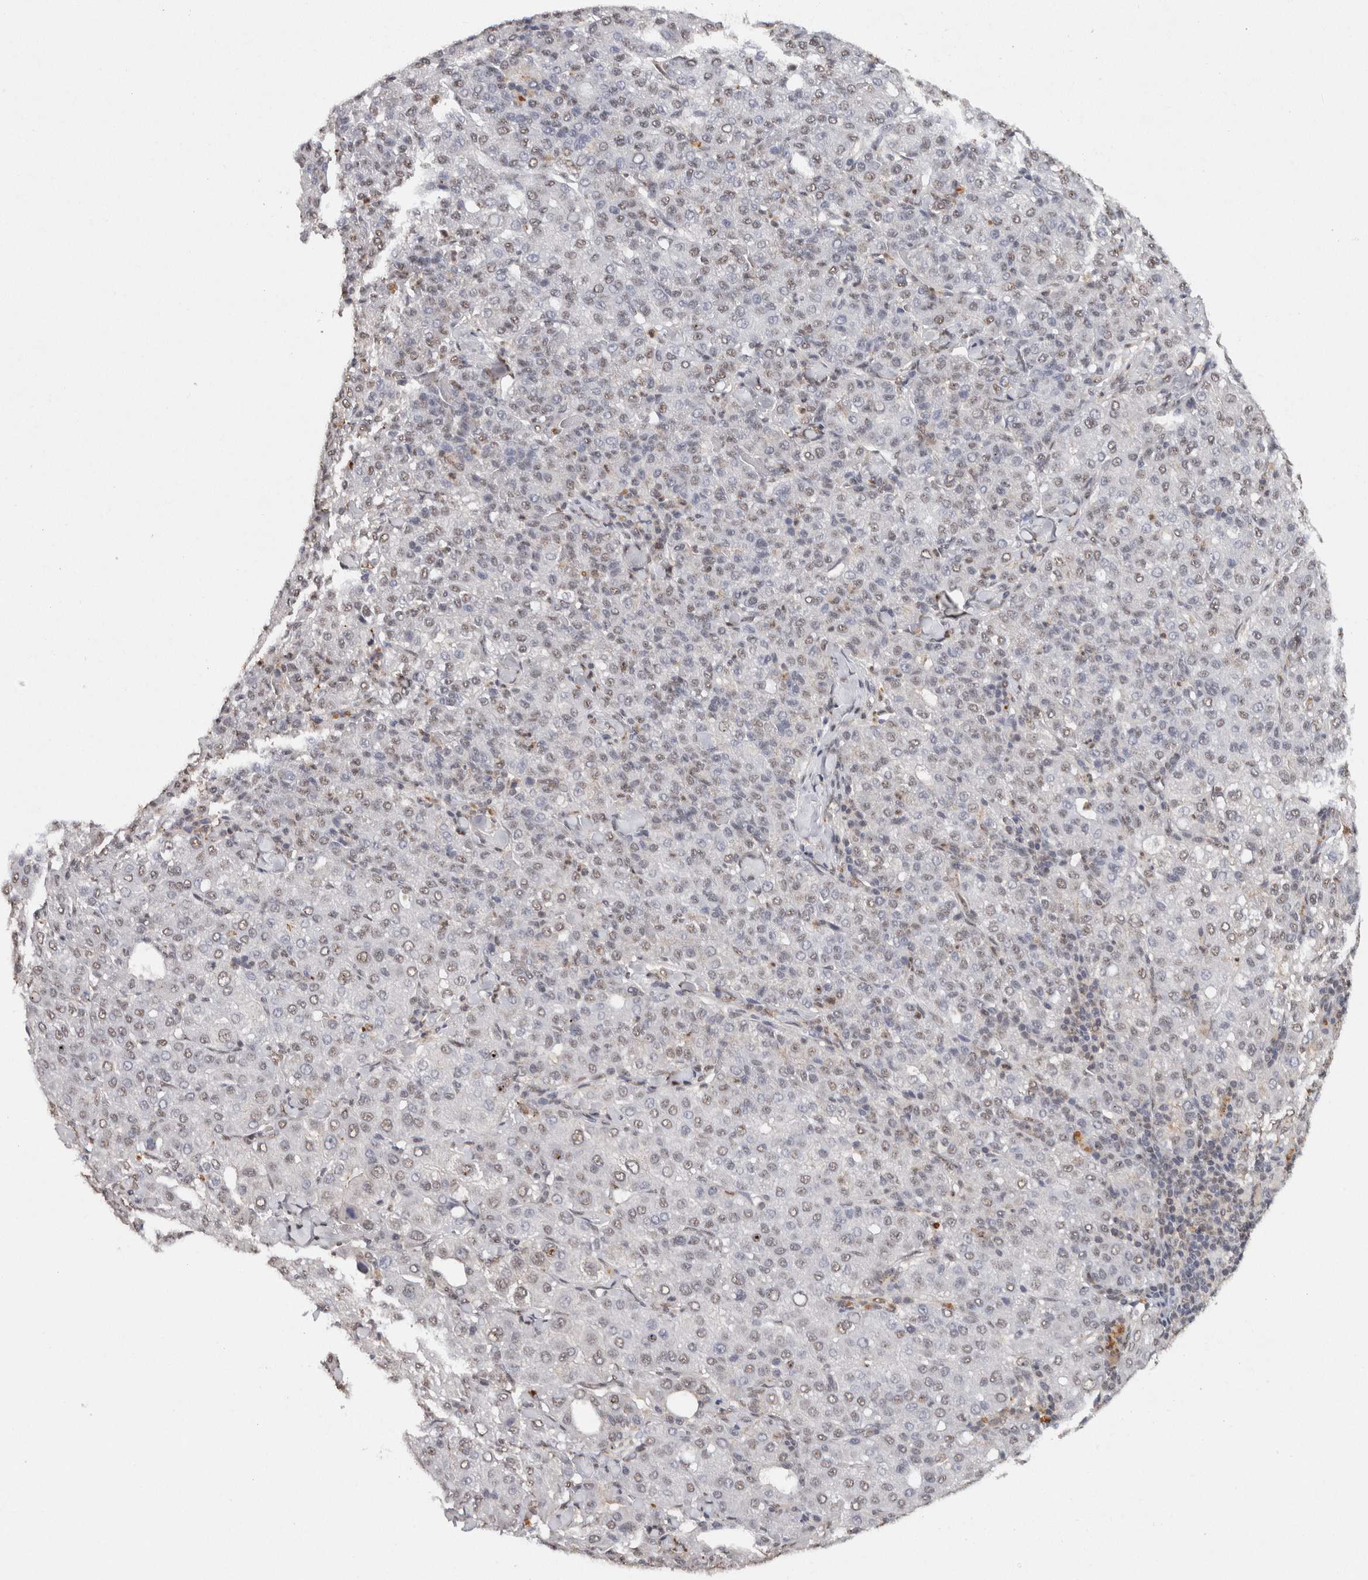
{"staining": {"intensity": "negative", "quantity": "none", "location": "none"}, "tissue": "liver cancer", "cell_type": "Tumor cells", "image_type": "cancer", "snomed": [{"axis": "morphology", "description": "Carcinoma, Hepatocellular, NOS"}, {"axis": "topography", "description": "Liver"}], "caption": "Tumor cells show no significant protein expression in hepatocellular carcinoma (liver).", "gene": "RPS6KA2", "patient": {"sex": "male", "age": 65}}